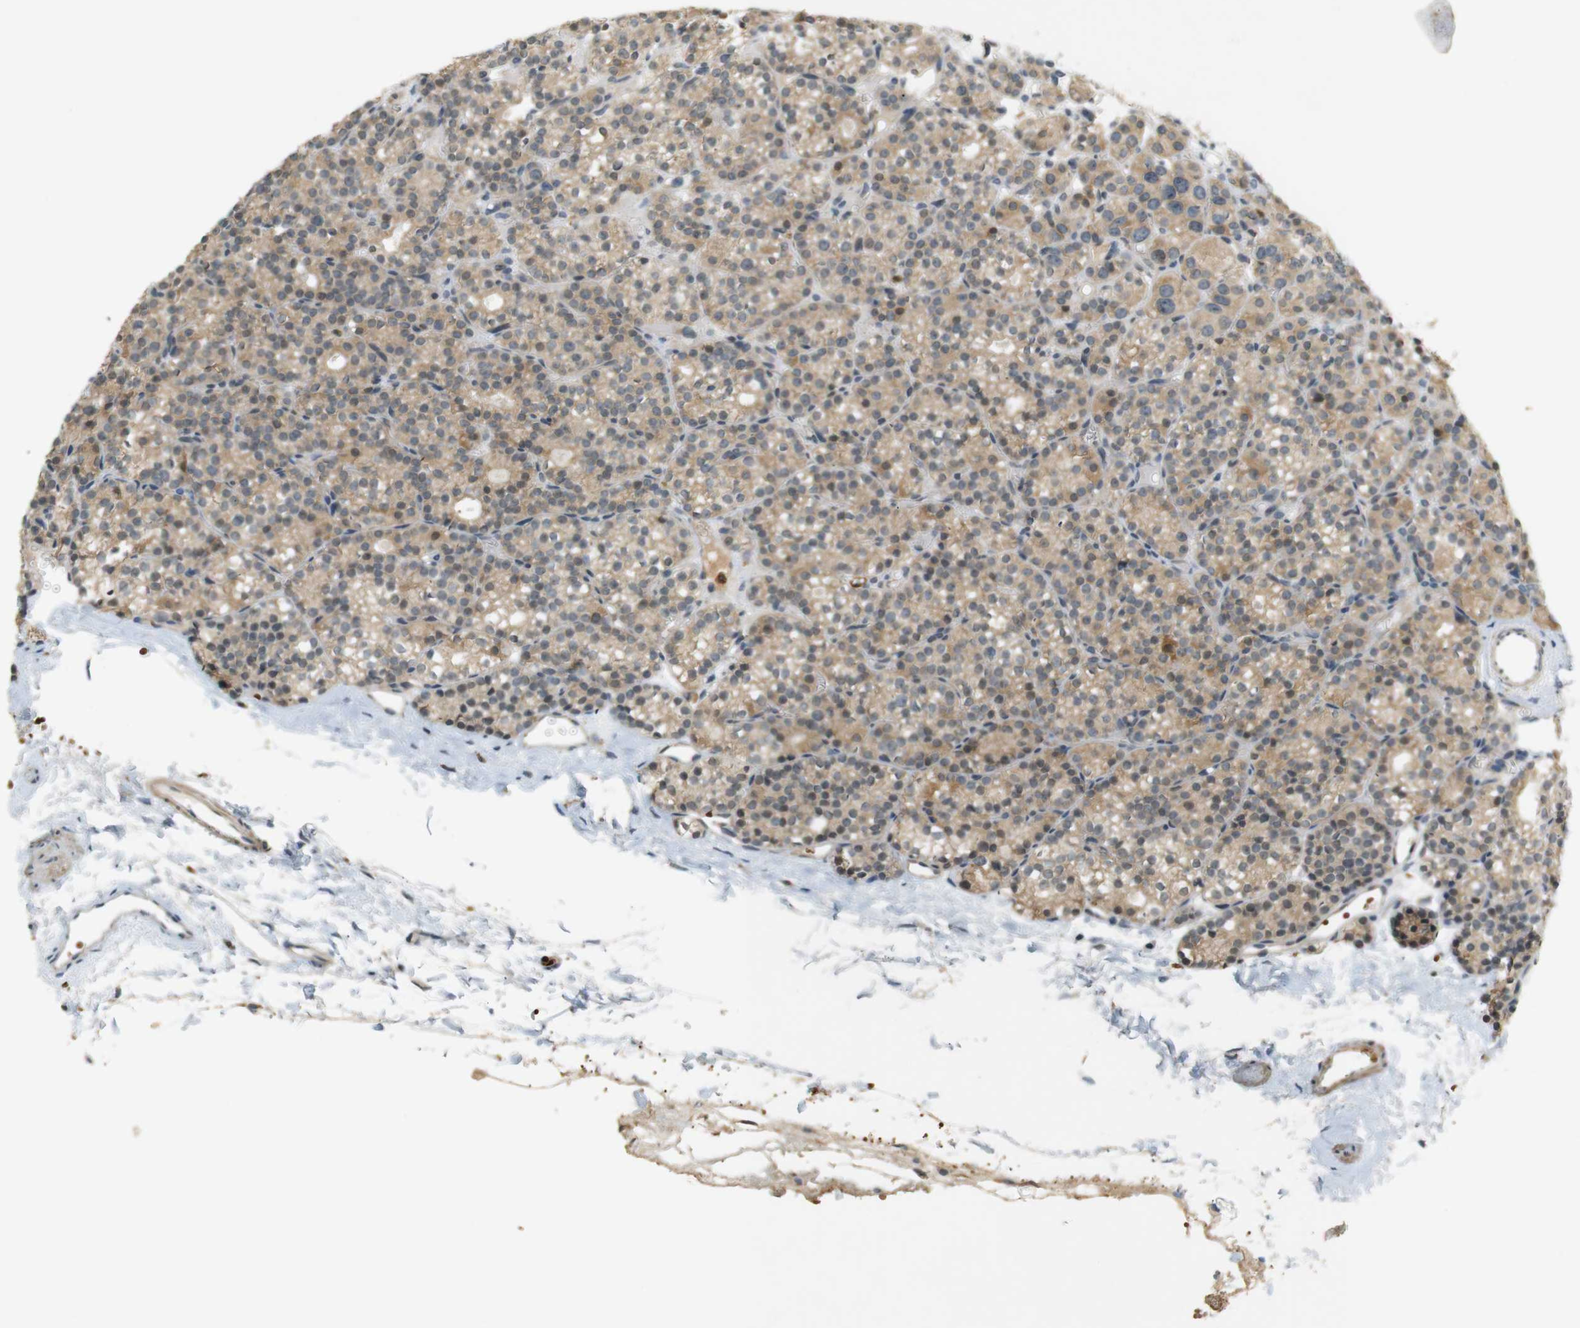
{"staining": {"intensity": "moderate", "quantity": ">75%", "location": "cytoplasmic/membranous,nuclear"}, "tissue": "parathyroid gland", "cell_type": "Glandular cells", "image_type": "normal", "snomed": [{"axis": "morphology", "description": "Normal tissue, NOS"}, {"axis": "topography", "description": "Parathyroid gland"}], "caption": "DAB (3,3'-diaminobenzidine) immunohistochemical staining of unremarkable human parathyroid gland exhibits moderate cytoplasmic/membranous,nuclear protein staining in about >75% of glandular cells. (DAB IHC with brightfield microscopy, high magnification).", "gene": "SOCS6", "patient": {"sex": "male", "age": 51}}